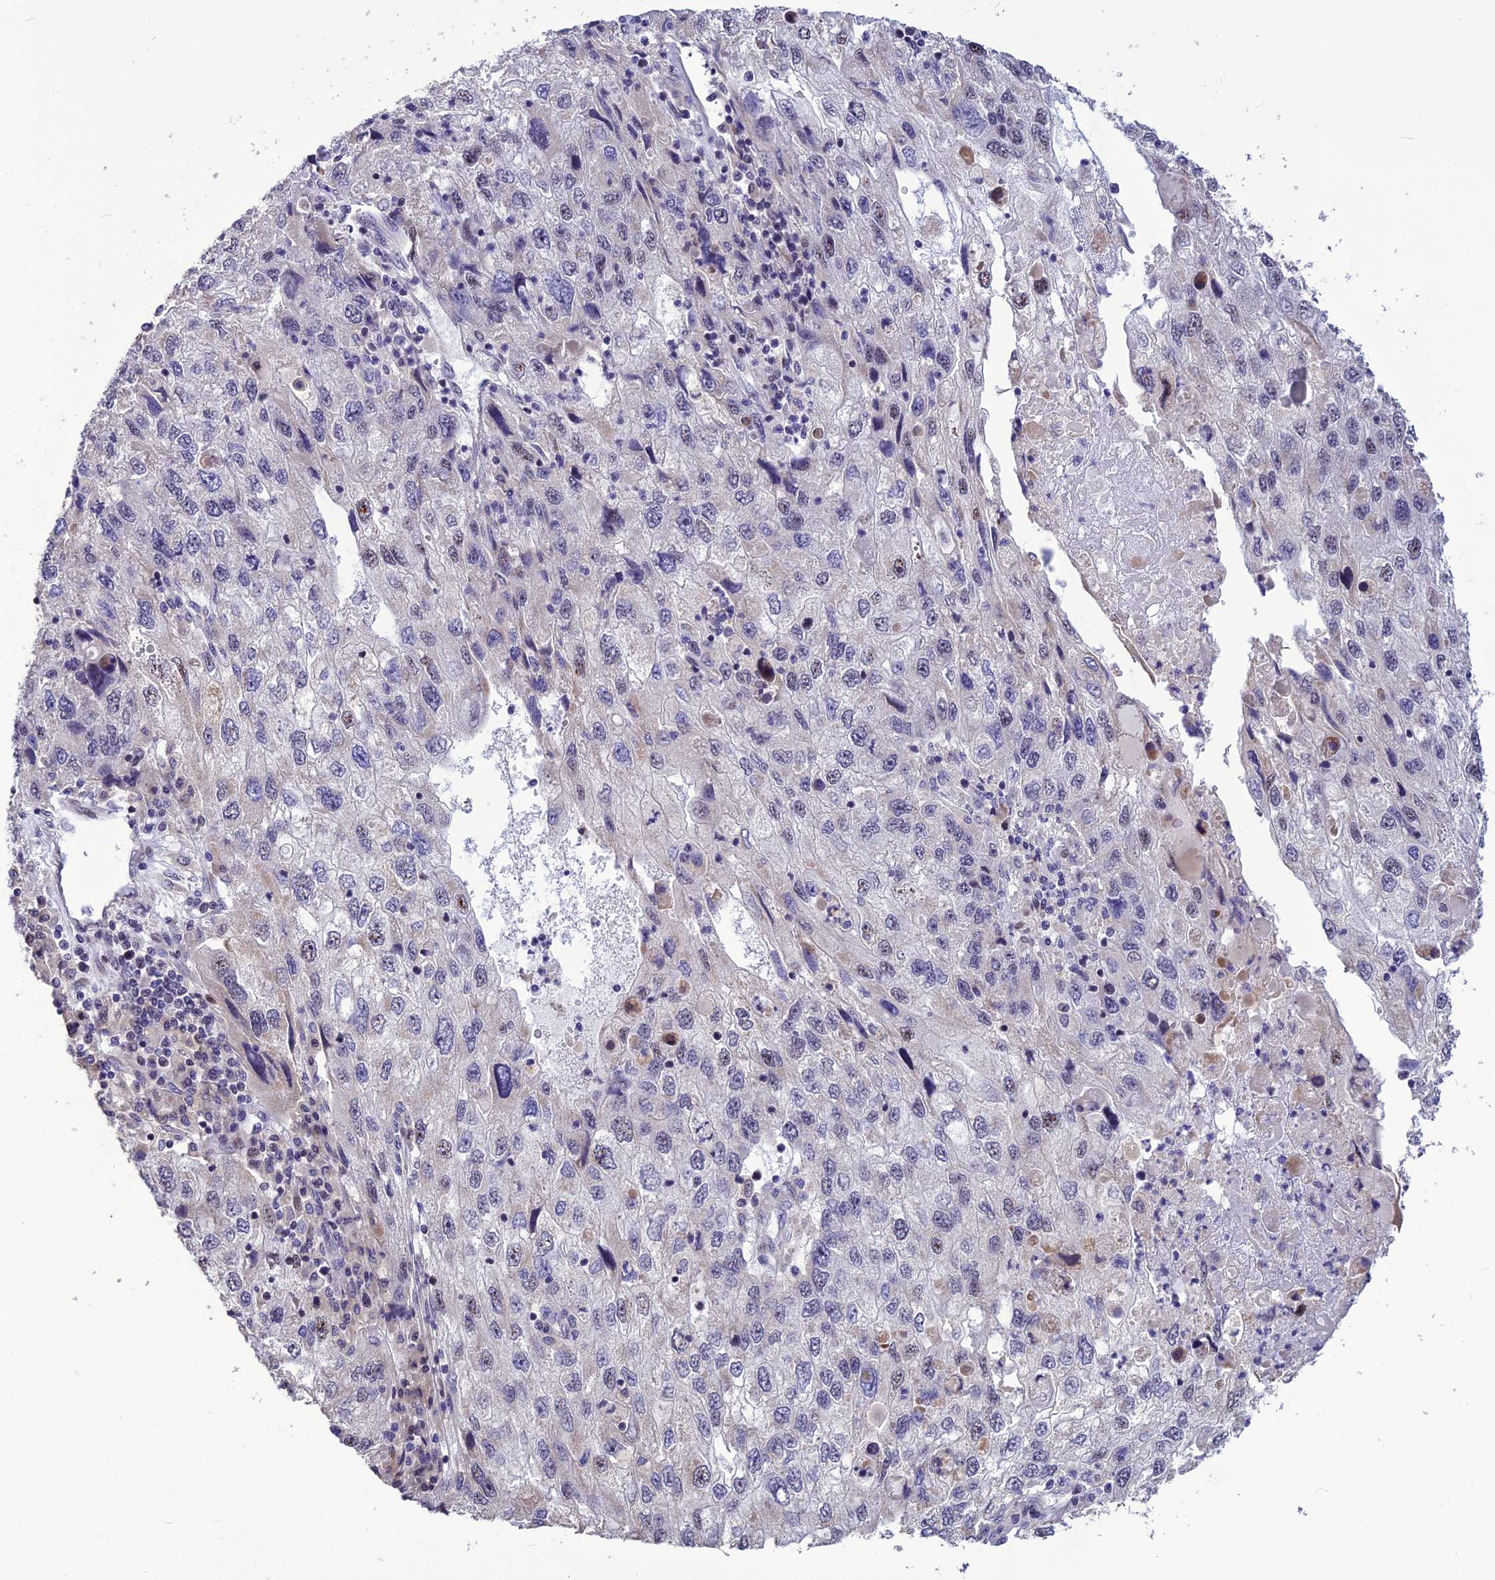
{"staining": {"intensity": "weak", "quantity": "<25%", "location": "nuclear"}, "tissue": "endometrial cancer", "cell_type": "Tumor cells", "image_type": "cancer", "snomed": [{"axis": "morphology", "description": "Adenocarcinoma, NOS"}, {"axis": "topography", "description": "Endometrium"}], "caption": "DAB (3,3'-diaminobenzidine) immunohistochemical staining of adenocarcinoma (endometrial) shows no significant staining in tumor cells.", "gene": "SPG21", "patient": {"sex": "female", "age": 49}}